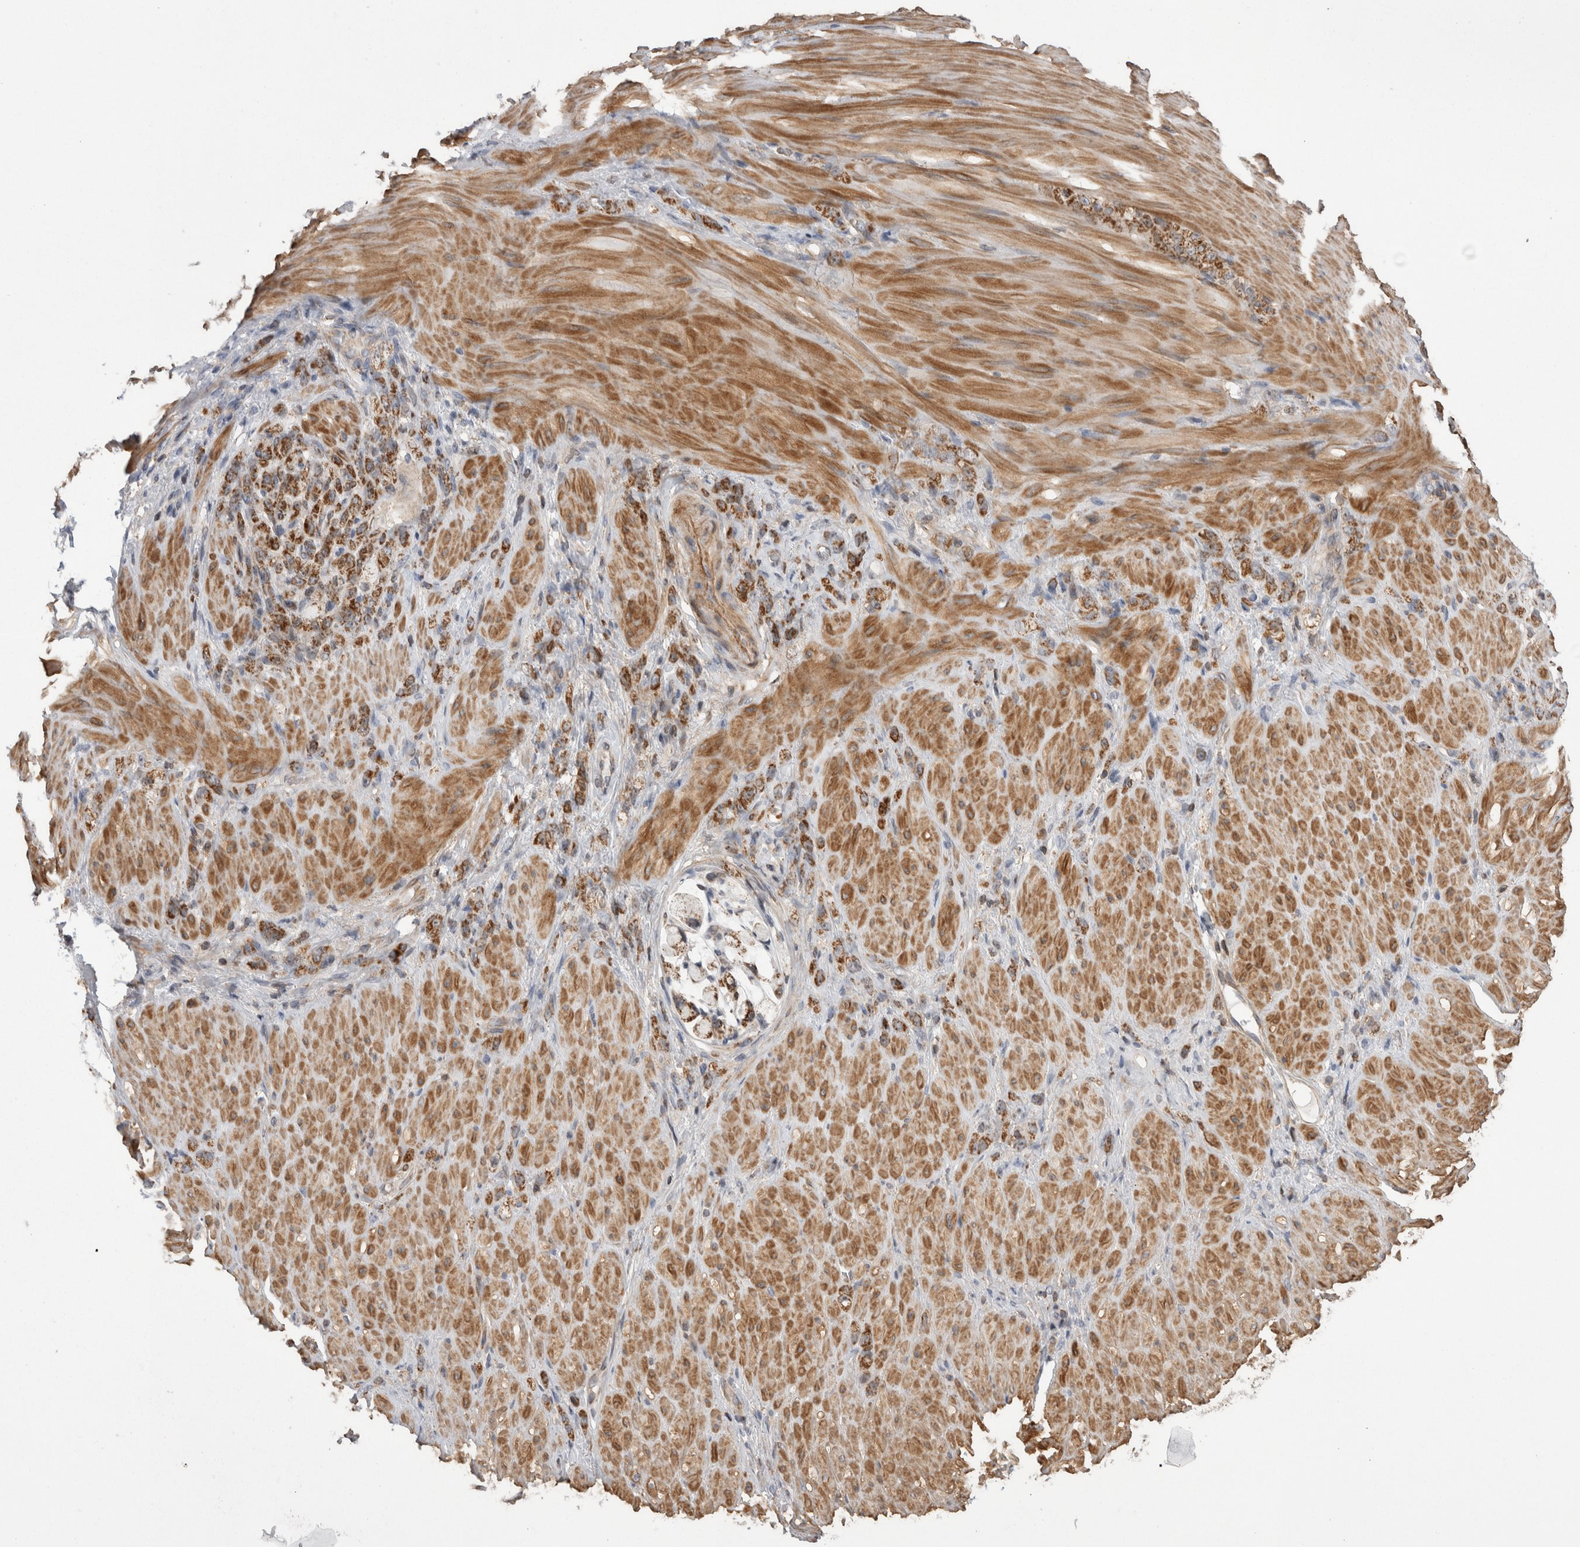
{"staining": {"intensity": "strong", "quantity": ">75%", "location": "cytoplasmic/membranous"}, "tissue": "stomach cancer", "cell_type": "Tumor cells", "image_type": "cancer", "snomed": [{"axis": "morphology", "description": "Normal tissue, NOS"}, {"axis": "morphology", "description": "Adenocarcinoma, NOS"}, {"axis": "topography", "description": "Stomach"}], "caption": "This photomicrograph demonstrates IHC staining of human stomach cancer, with high strong cytoplasmic/membranous positivity in approximately >75% of tumor cells.", "gene": "DARS2", "patient": {"sex": "male", "age": 82}}